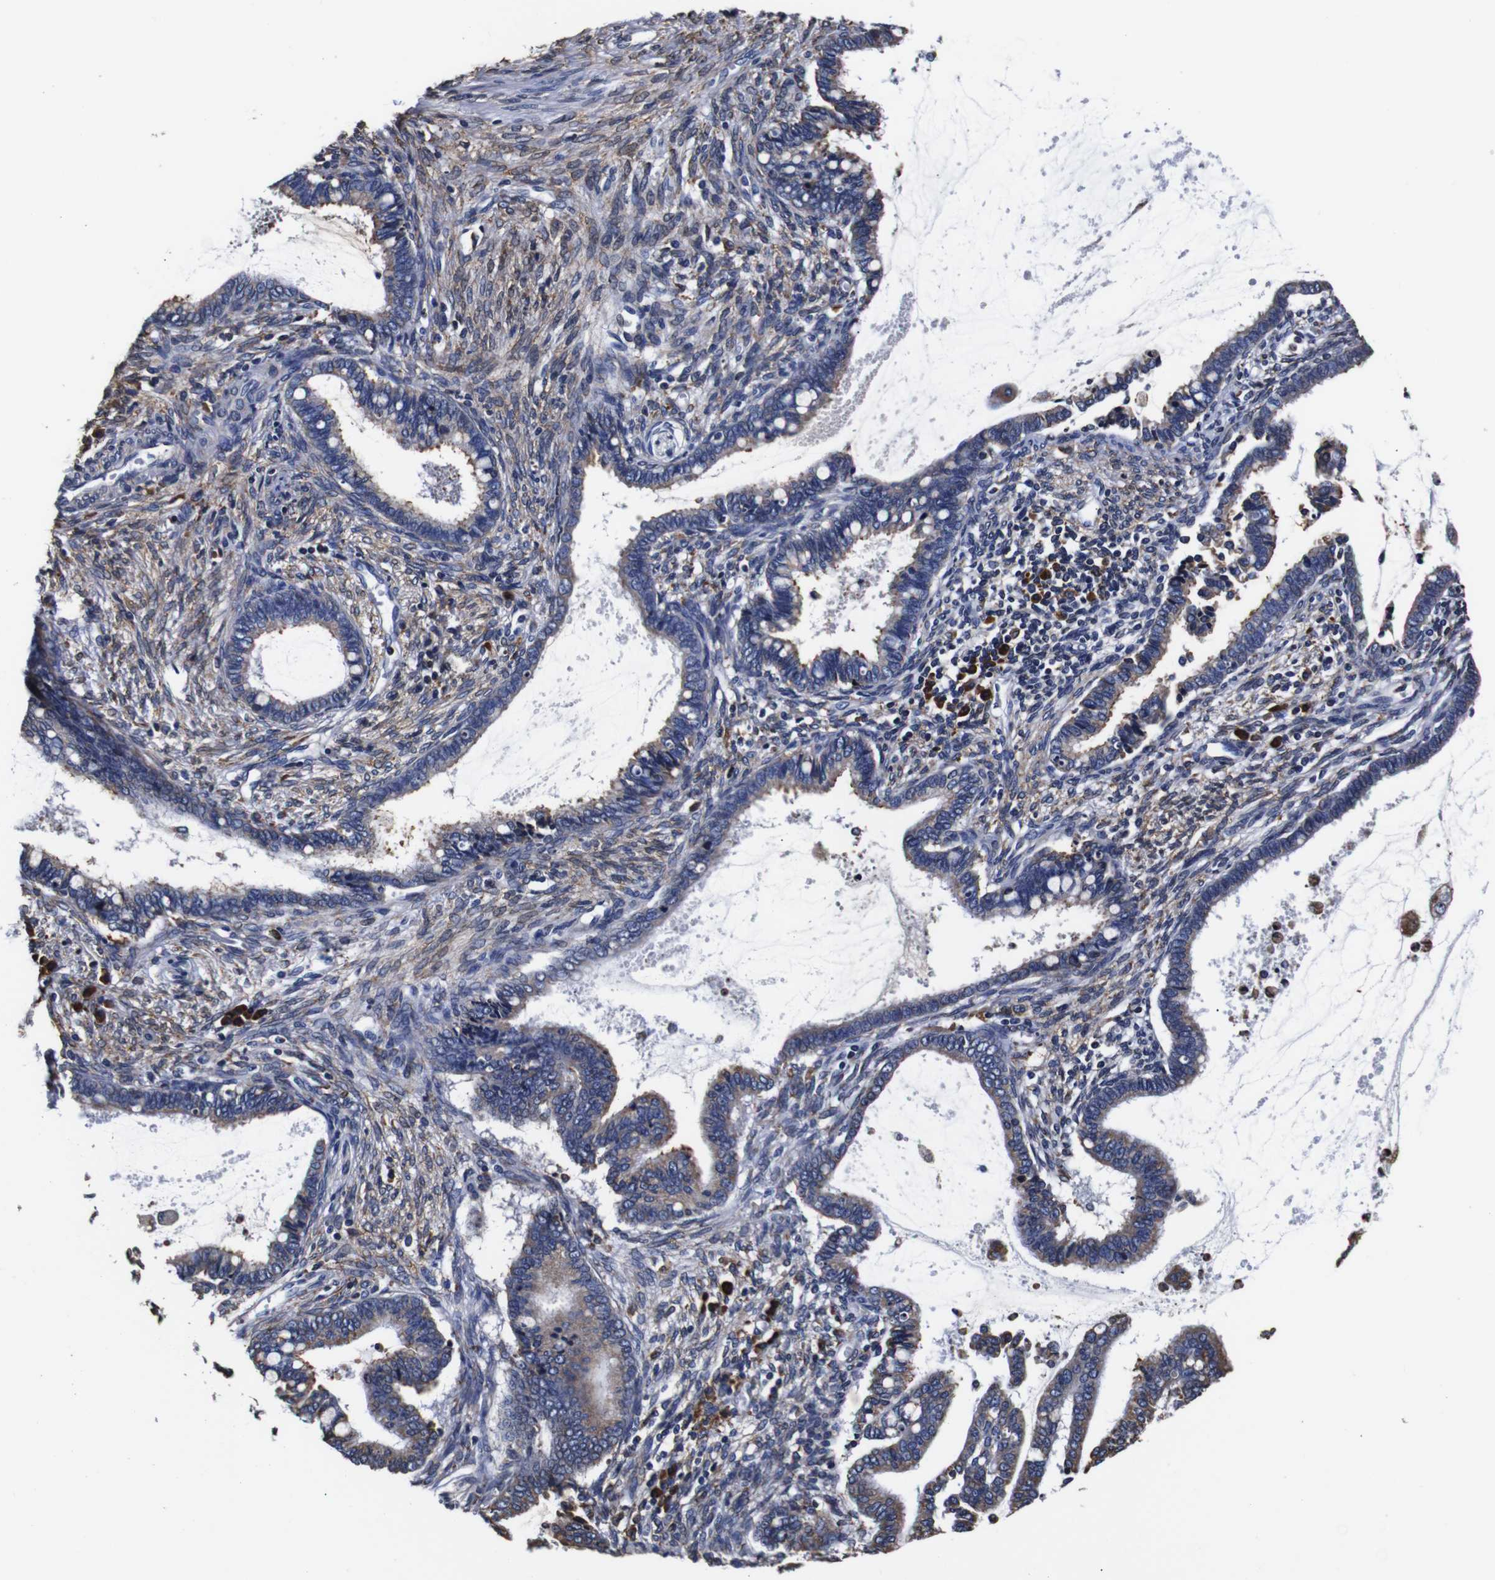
{"staining": {"intensity": "moderate", "quantity": "25%-75%", "location": "cytoplasmic/membranous"}, "tissue": "cervical cancer", "cell_type": "Tumor cells", "image_type": "cancer", "snomed": [{"axis": "morphology", "description": "Adenocarcinoma, NOS"}, {"axis": "topography", "description": "Cervix"}], "caption": "Protein staining of cervical adenocarcinoma tissue demonstrates moderate cytoplasmic/membranous positivity in about 25%-75% of tumor cells. (DAB (3,3'-diaminobenzidine) IHC with brightfield microscopy, high magnification).", "gene": "PPIB", "patient": {"sex": "female", "age": 44}}